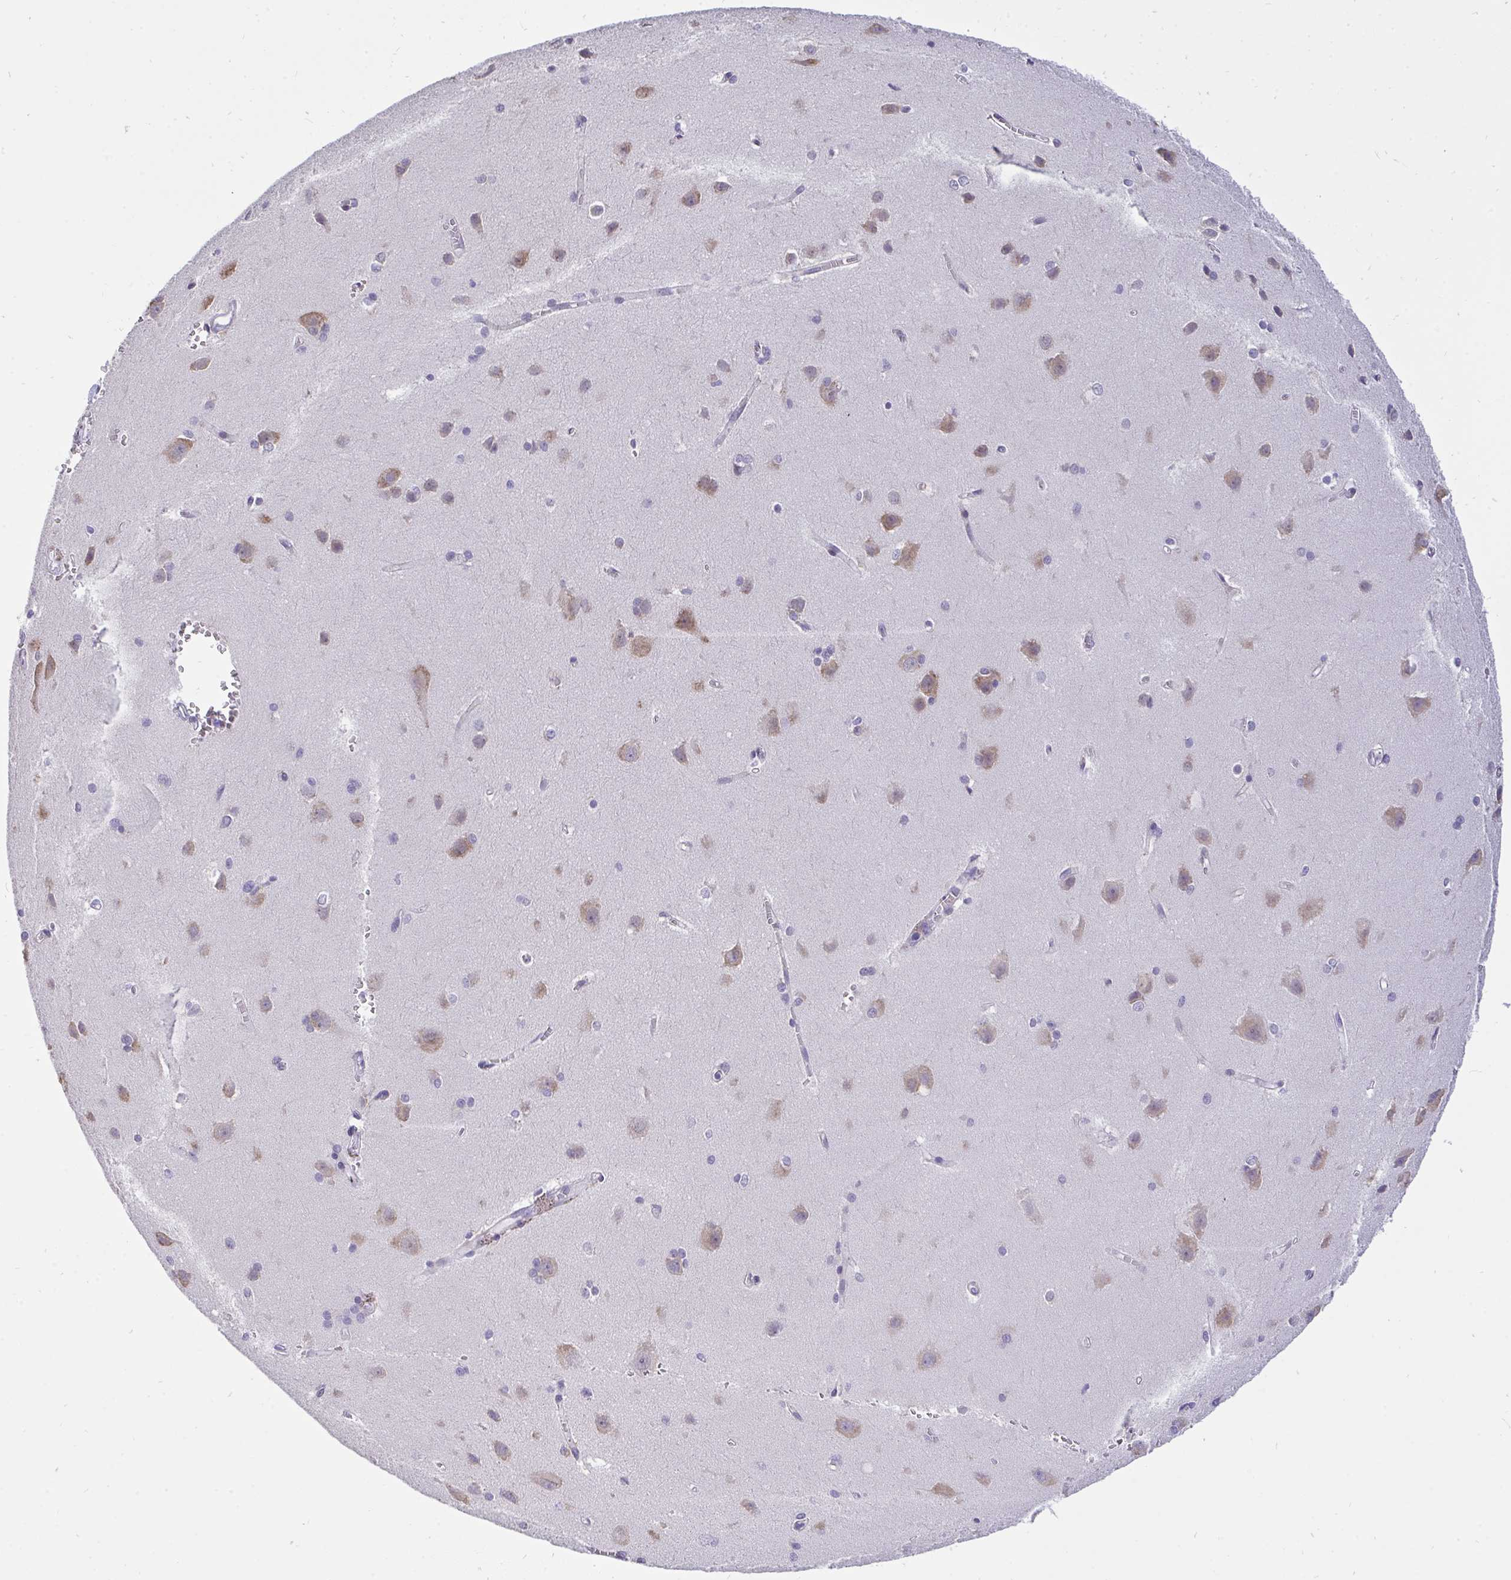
{"staining": {"intensity": "negative", "quantity": "none", "location": "none"}, "tissue": "cerebral cortex", "cell_type": "Endothelial cells", "image_type": "normal", "snomed": [{"axis": "morphology", "description": "Normal tissue, NOS"}, {"axis": "topography", "description": "Cerebral cortex"}], "caption": "Endothelial cells show no significant protein positivity in normal cerebral cortex. (Brightfield microscopy of DAB (3,3'-diaminobenzidine) IHC at high magnification).", "gene": "VGLL3", "patient": {"sex": "male", "age": 37}}